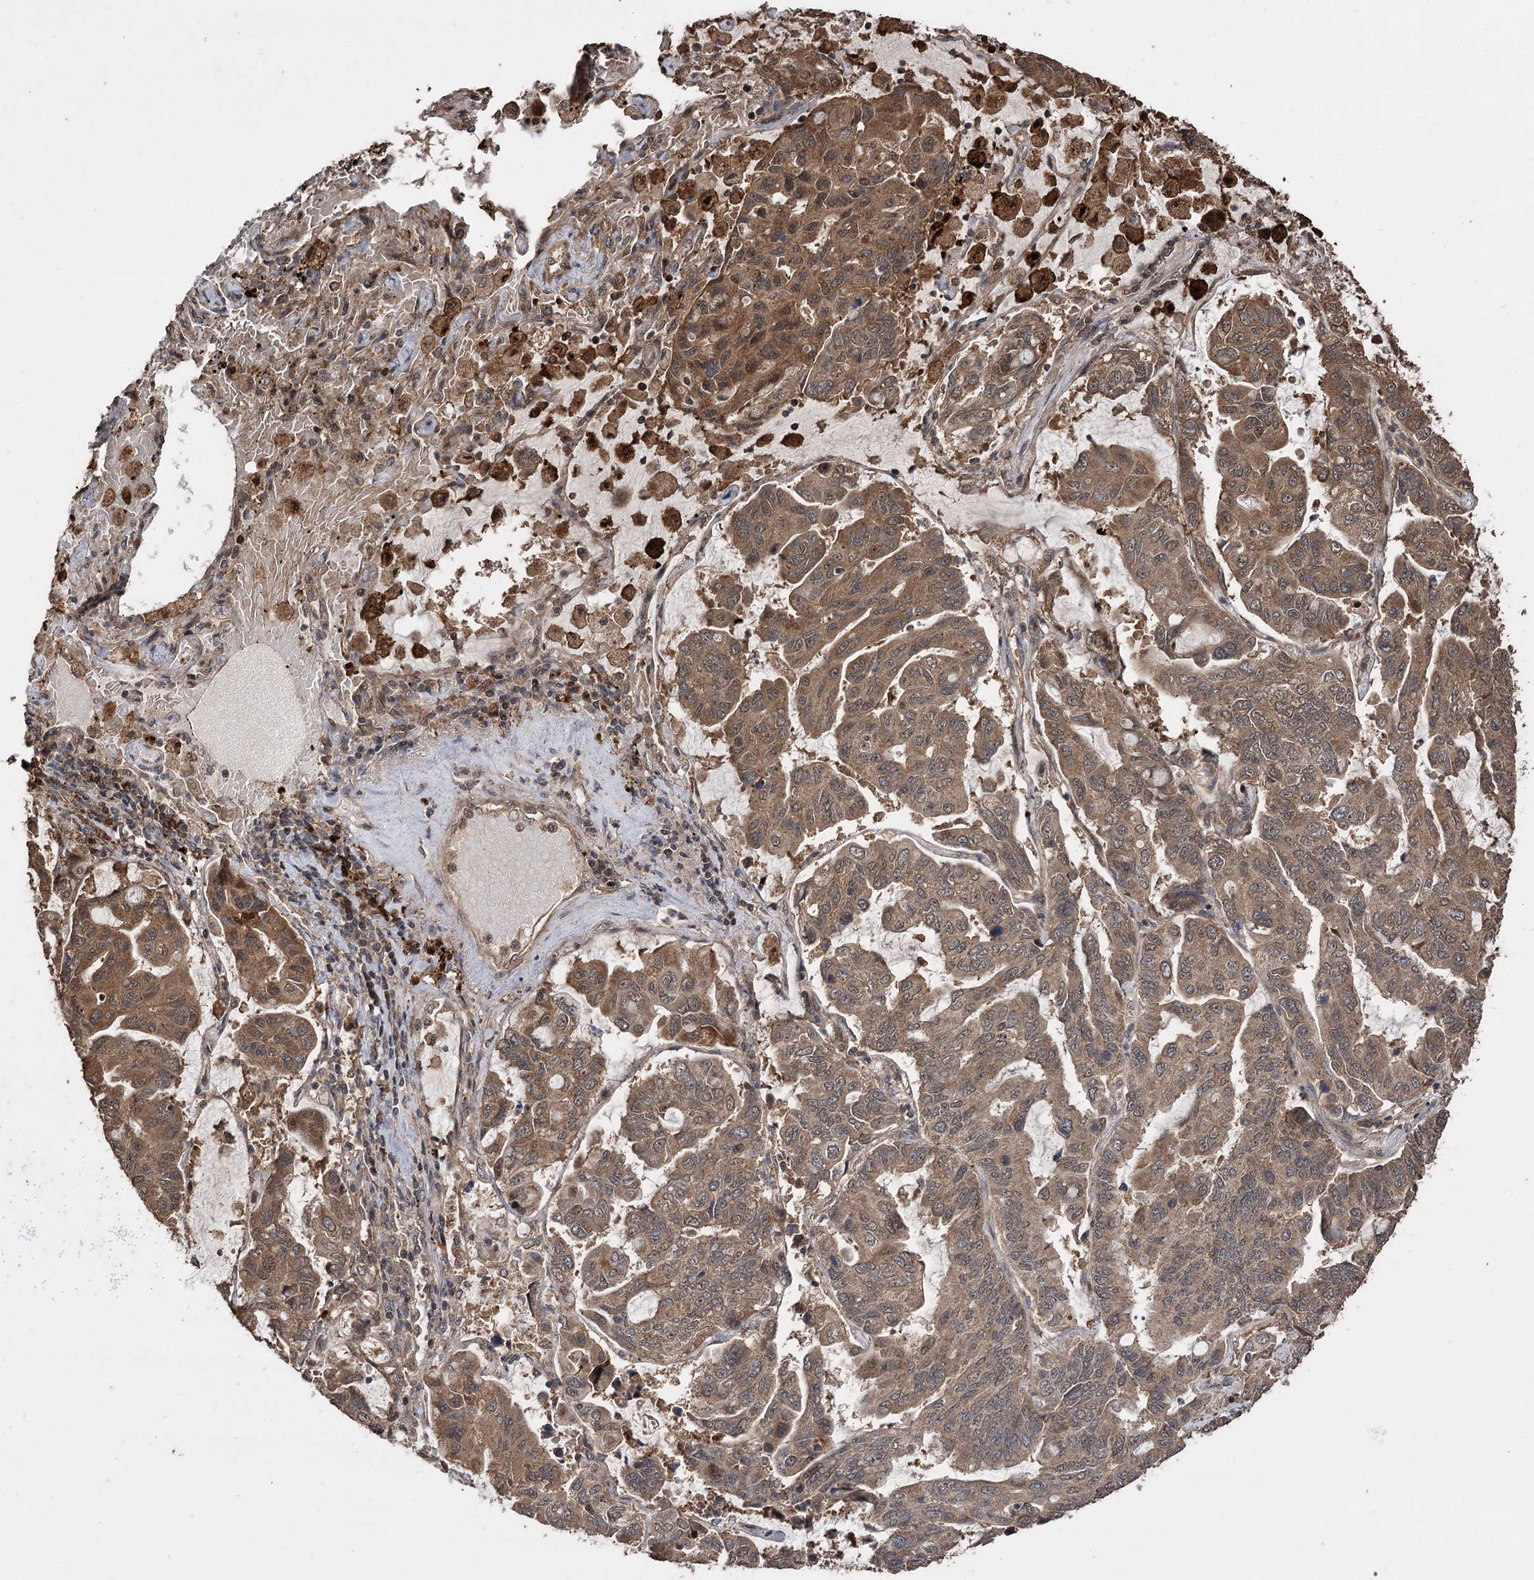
{"staining": {"intensity": "moderate", "quantity": ">75%", "location": "cytoplasmic/membranous"}, "tissue": "lung cancer", "cell_type": "Tumor cells", "image_type": "cancer", "snomed": [{"axis": "morphology", "description": "Adenocarcinoma, NOS"}, {"axis": "topography", "description": "Lung"}], "caption": "Immunohistochemistry (IHC) histopathology image of adenocarcinoma (lung) stained for a protein (brown), which exhibits medium levels of moderate cytoplasmic/membranous staining in about >75% of tumor cells.", "gene": "RASSF3", "patient": {"sex": "male", "age": 64}}